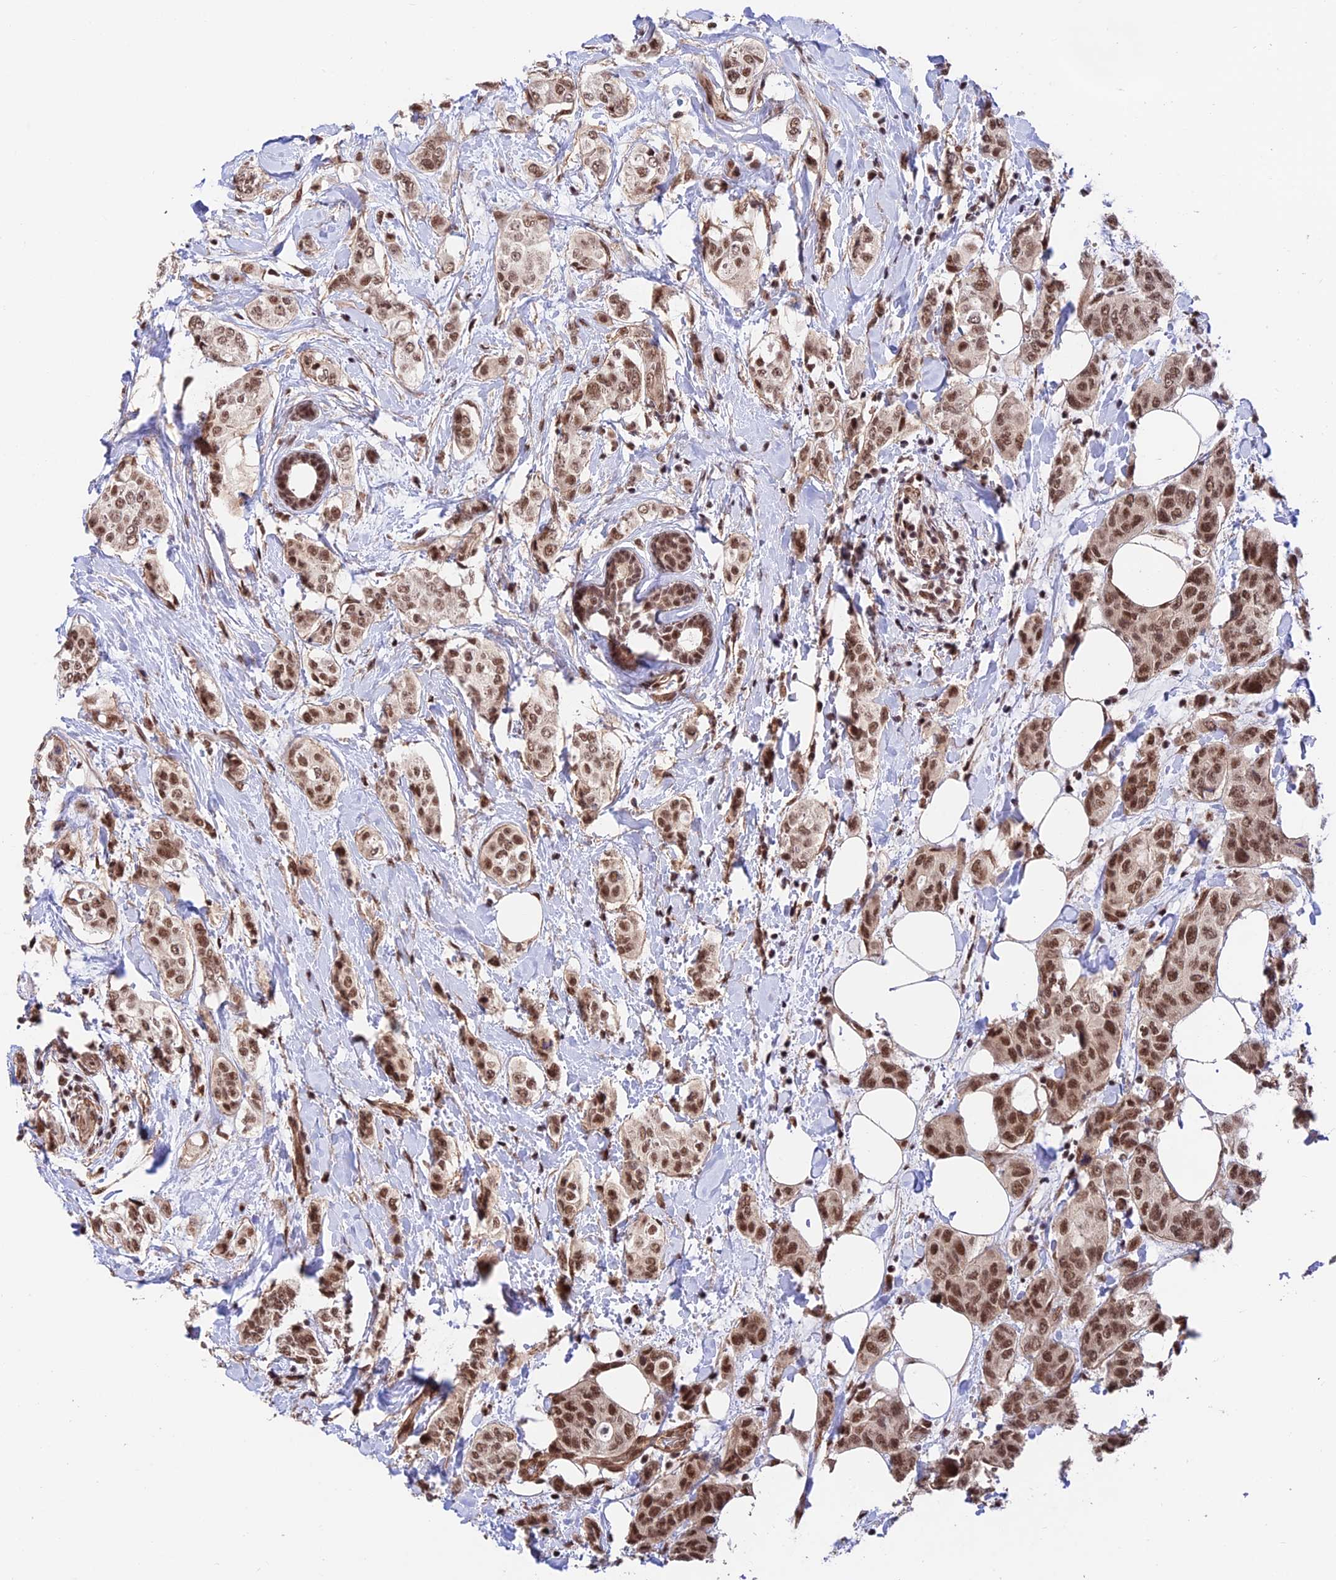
{"staining": {"intensity": "moderate", "quantity": ">75%", "location": "nuclear"}, "tissue": "breast cancer", "cell_type": "Tumor cells", "image_type": "cancer", "snomed": [{"axis": "morphology", "description": "Lobular carcinoma"}, {"axis": "topography", "description": "Breast"}], "caption": "Human breast cancer stained with a protein marker displays moderate staining in tumor cells.", "gene": "RBM42", "patient": {"sex": "female", "age": 51}}